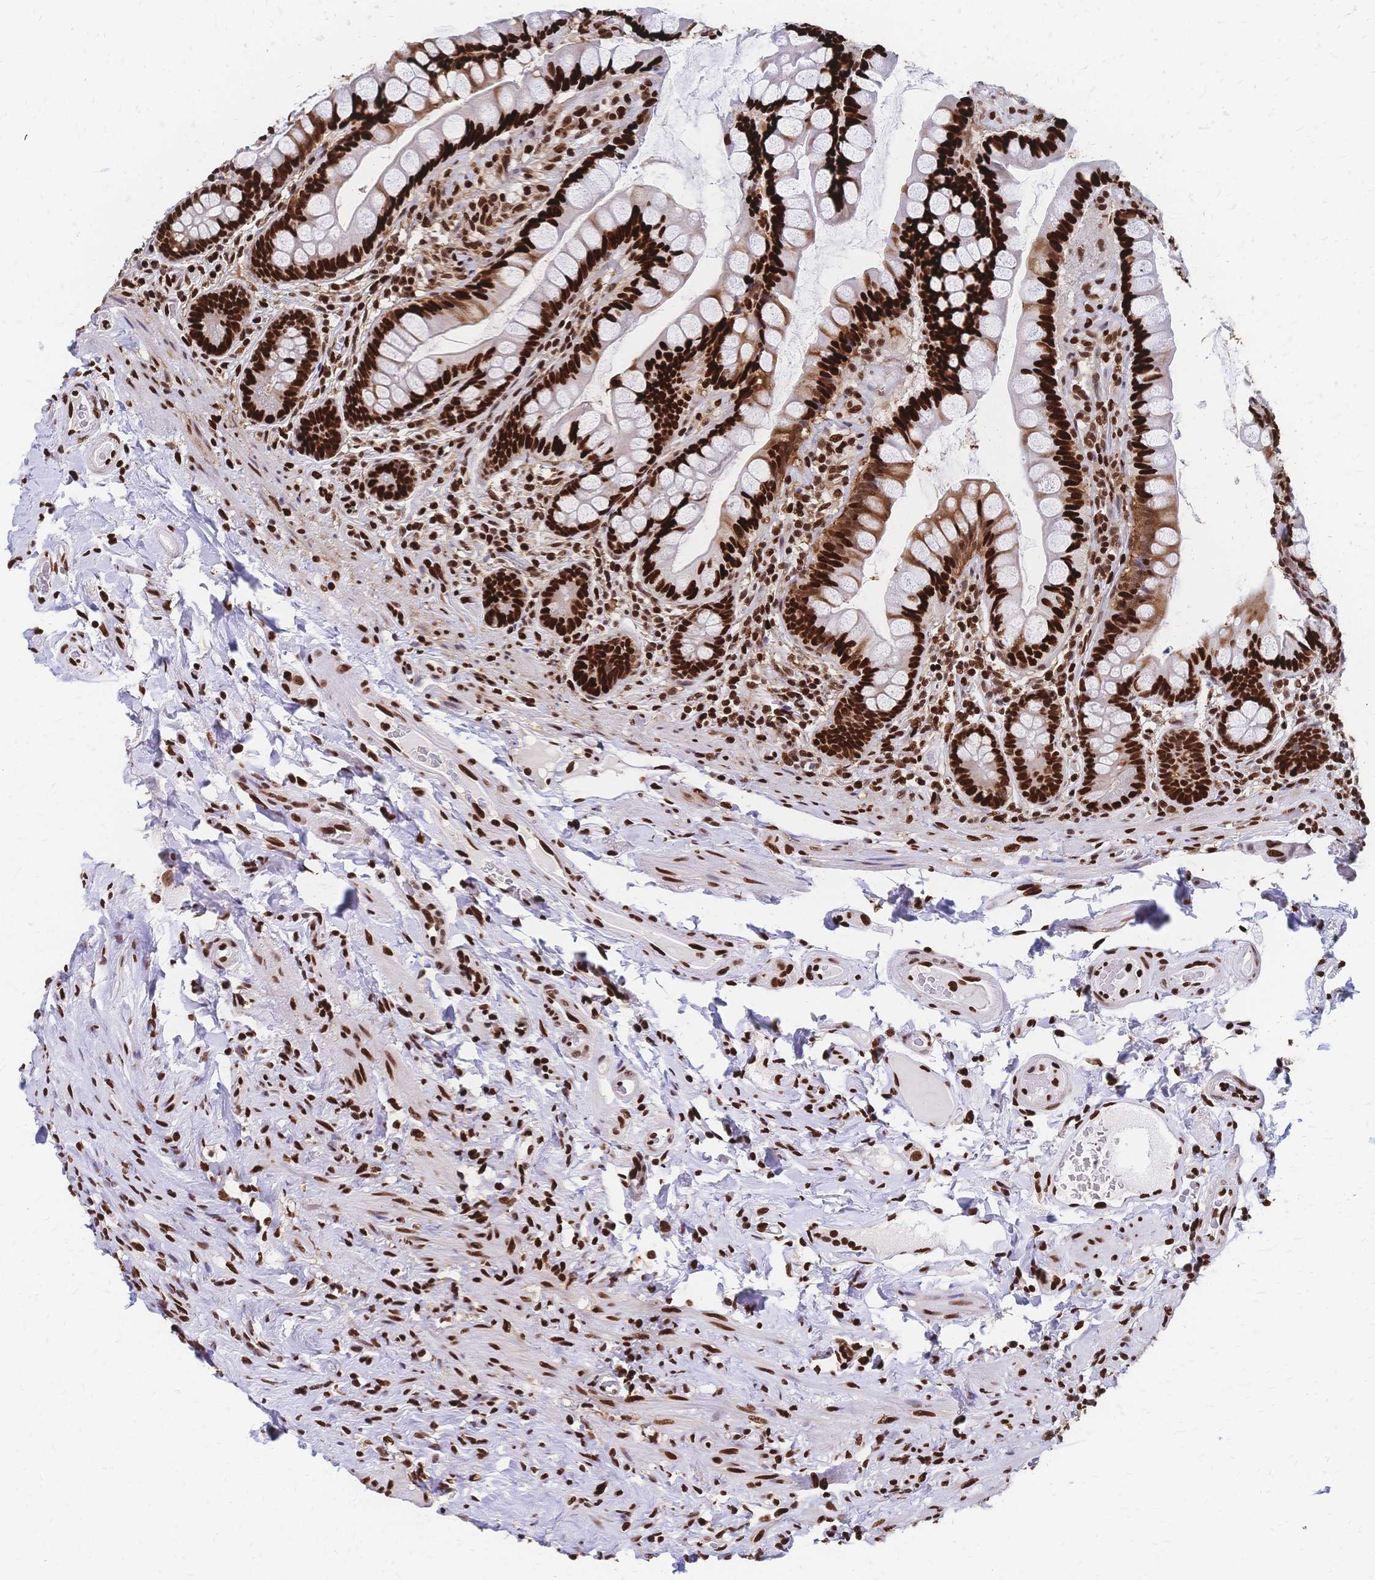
{"staining": {"intensity": "strong", "quantity": ">75%", "location": "nuclear"}, "tissue": "small intestine", "cell_type": "Glandular cells", "image_type": "normal", "snomed": [{"axis": "morphology", "description": "Normal tissue, NOS"}, {"axis": "topography", "description": "Small intestine"}], "caption": "Small intestine stained with immunohistochemistry displays strong nuclear expression in approximately >75% of glandular cells. (IHC, brightfield microscopy, high magnification).", "gene": "HDGF", "patient": {"sex": "male", "age": 70}}